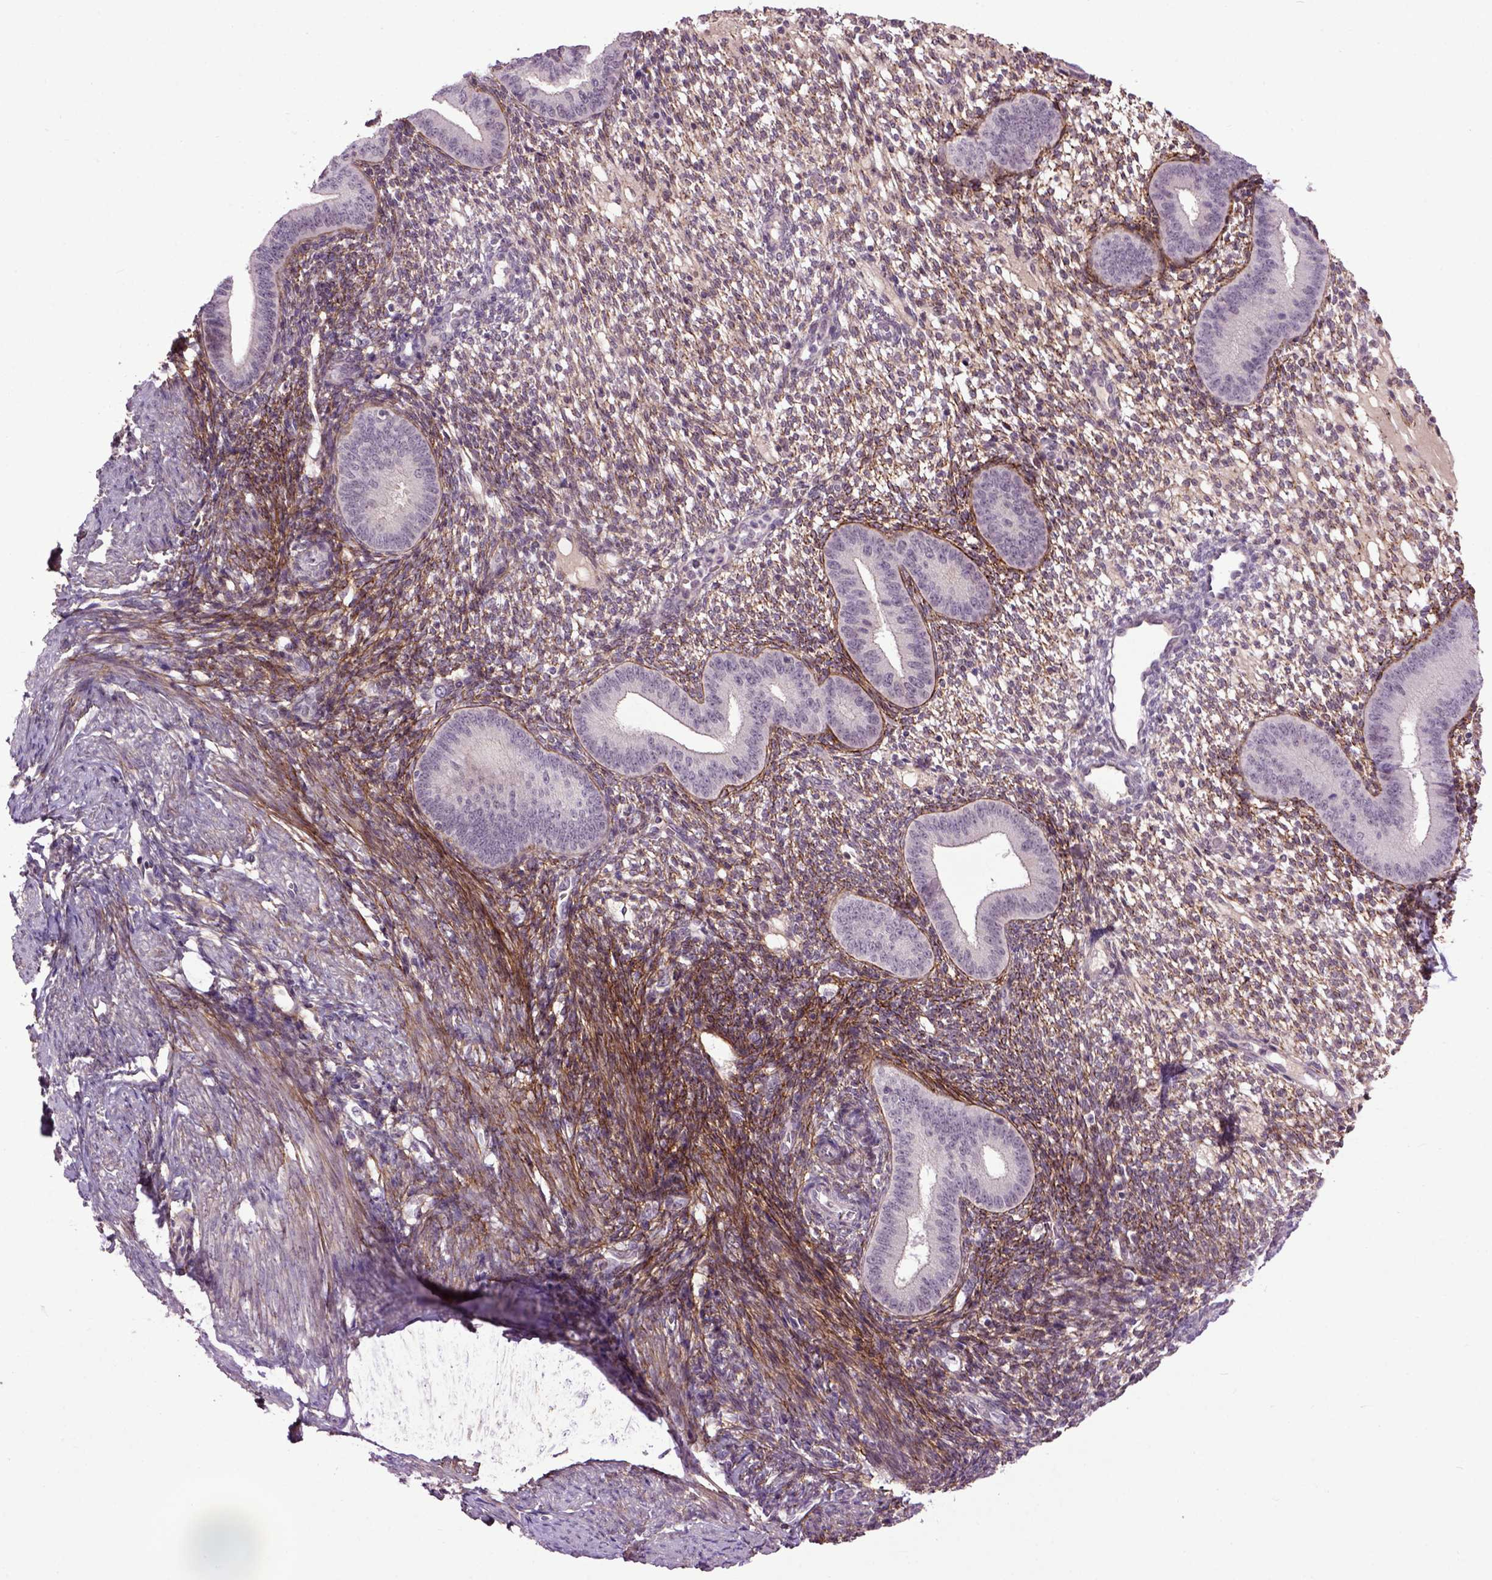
{"staining": {"intensity": "strong", "quantity": "25%-75%", "location": "cytoplasmic/membranous"}, "tissue": "endometrium", "cell_type": "Cells in endometrial stroma", "image_type": "normal", "snomed": [{"axis": "morphology", "description": "Normal tissue, NOS"}, {"axis": "topography", "description": "Endometrium"}], "caption": "A photomicrograph showing strong cytoplasmic/membranous positivity in approximately 25%-75% of cells in endometrial stroma in benign endometrium, as visualized by brown immunohistochemical staining.", "gene": "EMILIN3", "patient": {"sex": "female", "age": 40}}